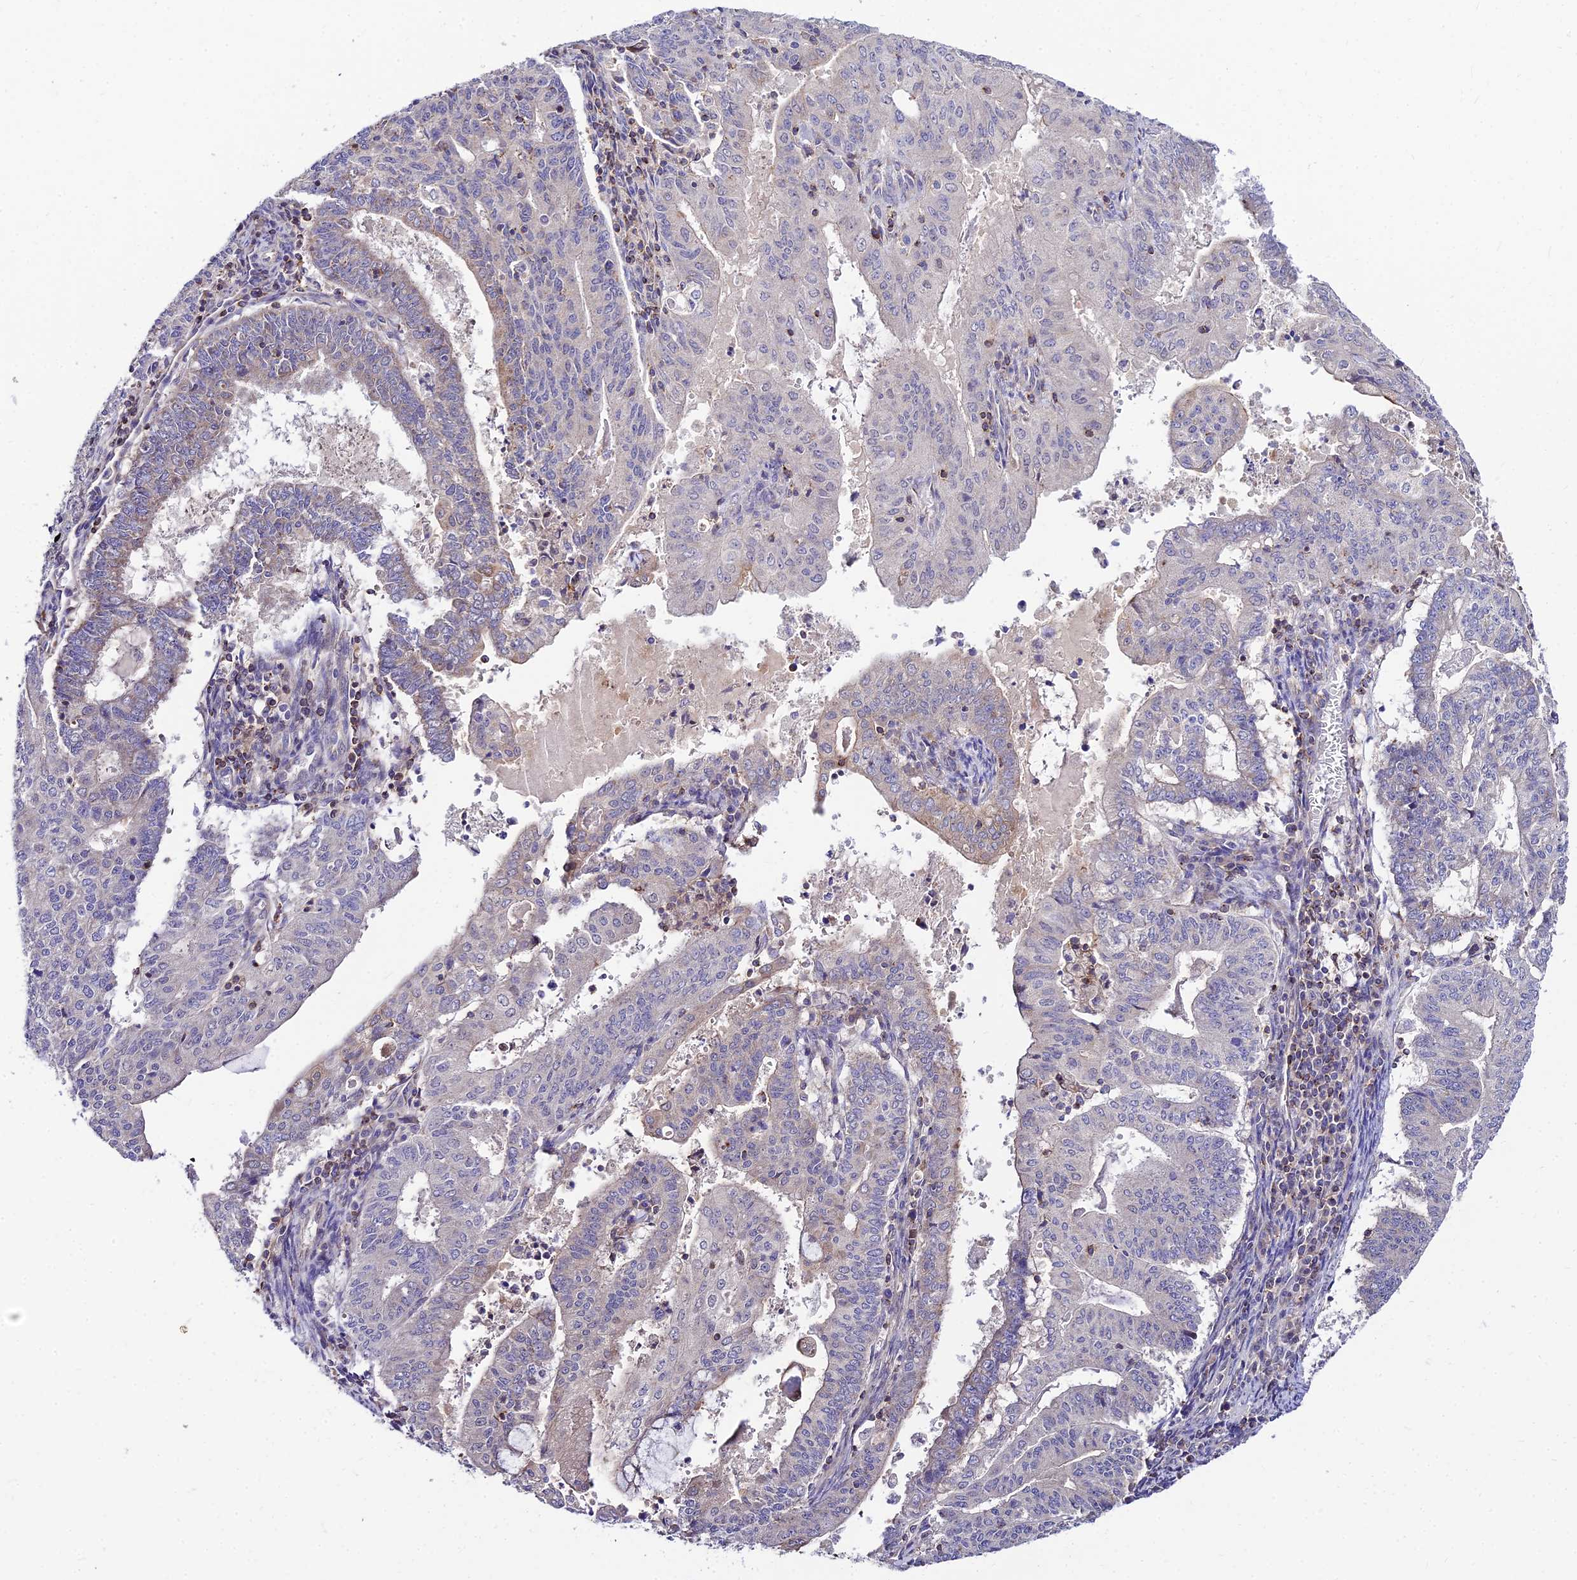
{"staining": {"intensity": "weak", "quantity": "<25%", "location": "cytoplasmic/membranous"}, "tissue": "endometrial cancer", "cell_type": "Tumor cells", "image_type": "cancer", "snomed": [{"axis": "morphology", "description": "Adenocarcinoma, NOS"}, {"axis": "topography", "description": "Endometrium"}], "caption": "The histopathology image shows no staining of tumor cells in adenocarcinoma (endometrial).", "gene": "C6orf132", "patient": {"sex": "female", "age": 59}}